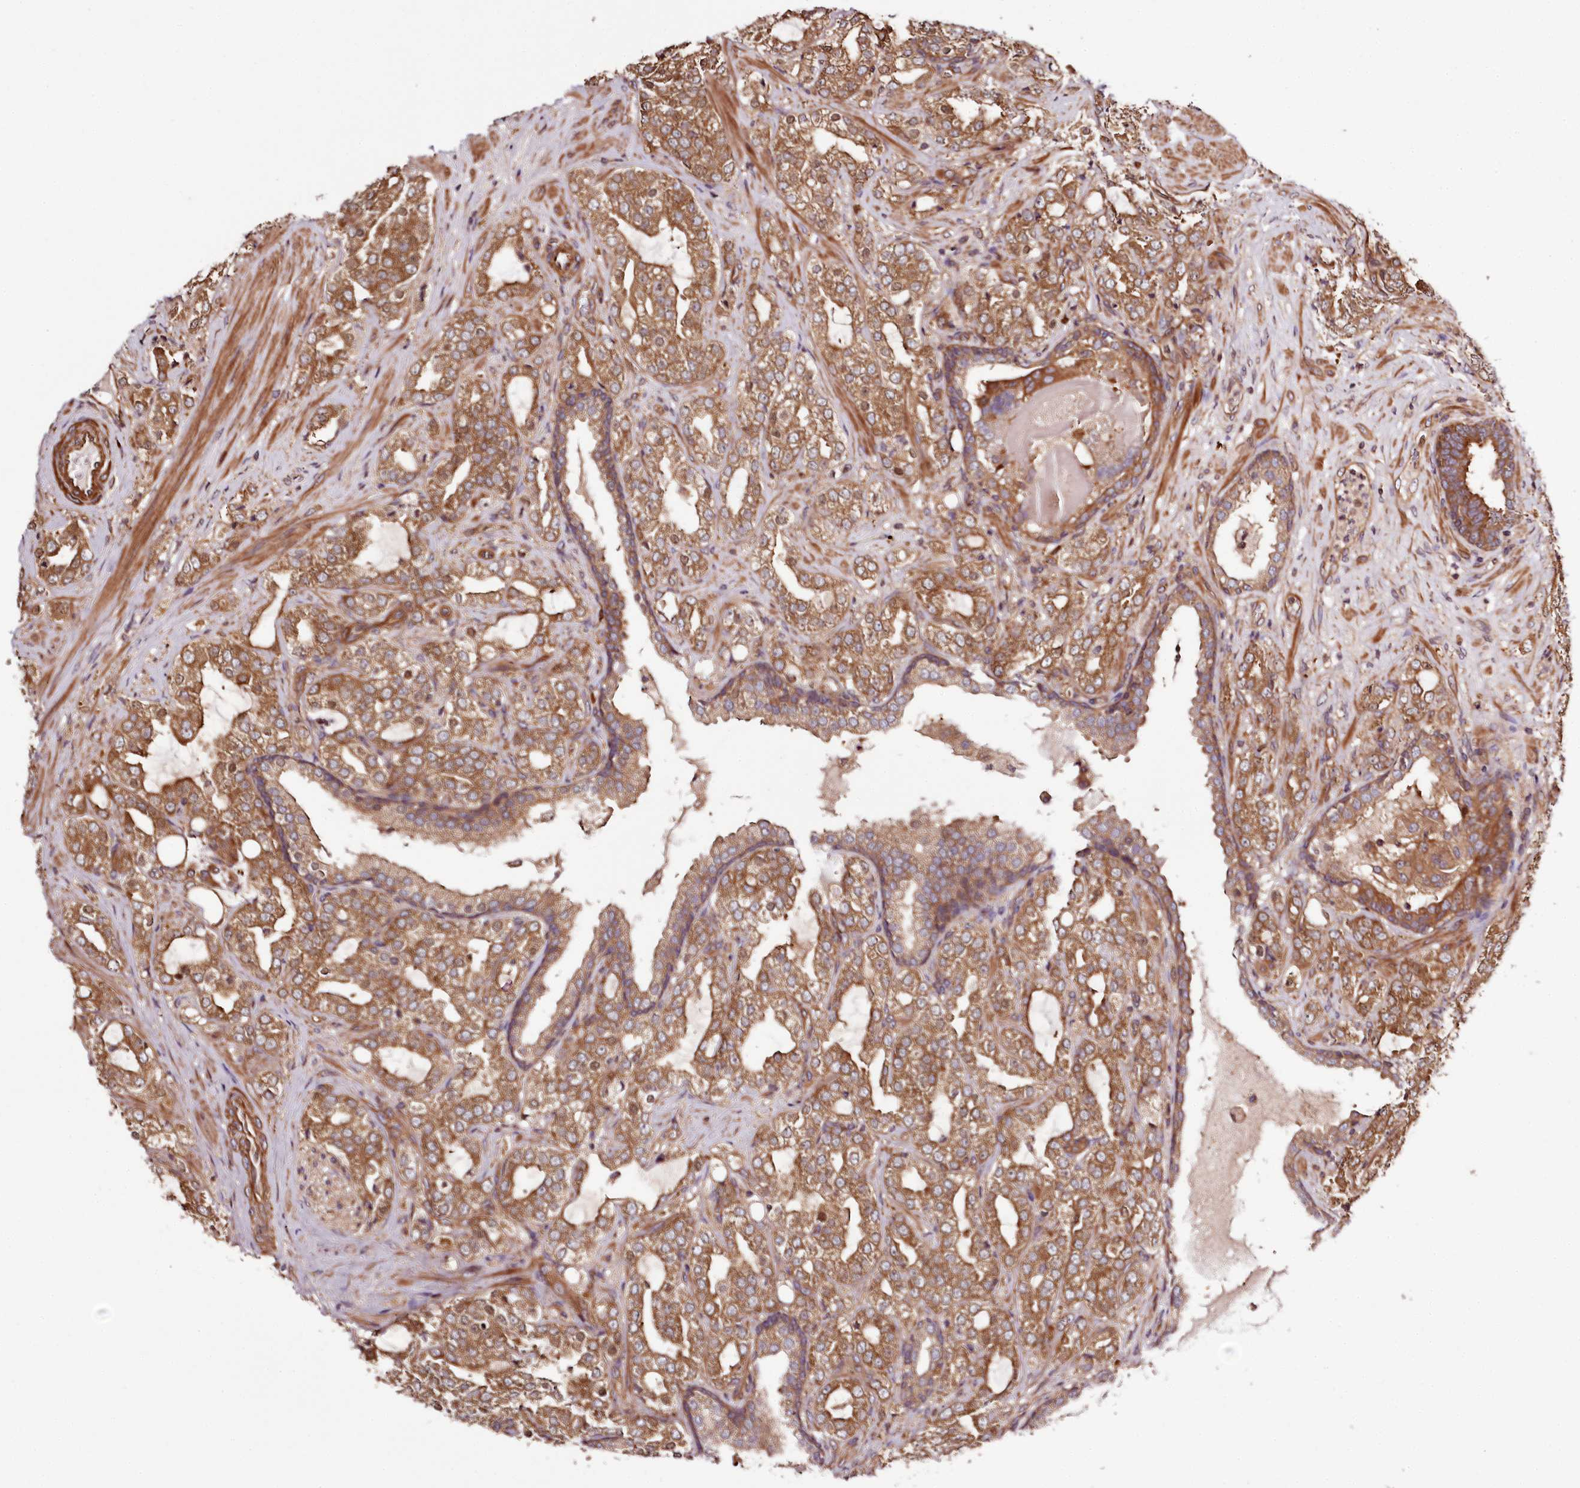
{"staining": {"intensity": "moderate", "quantity": ">75%", "location": "cytoplasmic/membranous"}, "tissue": "prostate cancer", "cell_type": "Tumor cells", "image_type": "cancer", "snomed": [{"axis": "morphology", "description": "Adenocarcinoma, High grade"}, {"axis": "topography", "description": "Prostate"}], "caption": "Protein expression analysis of human prostate high-grade adenocarcinoma reveals moderate cytoplasmic/membranous staining in about >75% of tumor cells.", "gene": "TARS1", "patient": {"sex": "male", "age": 64}}